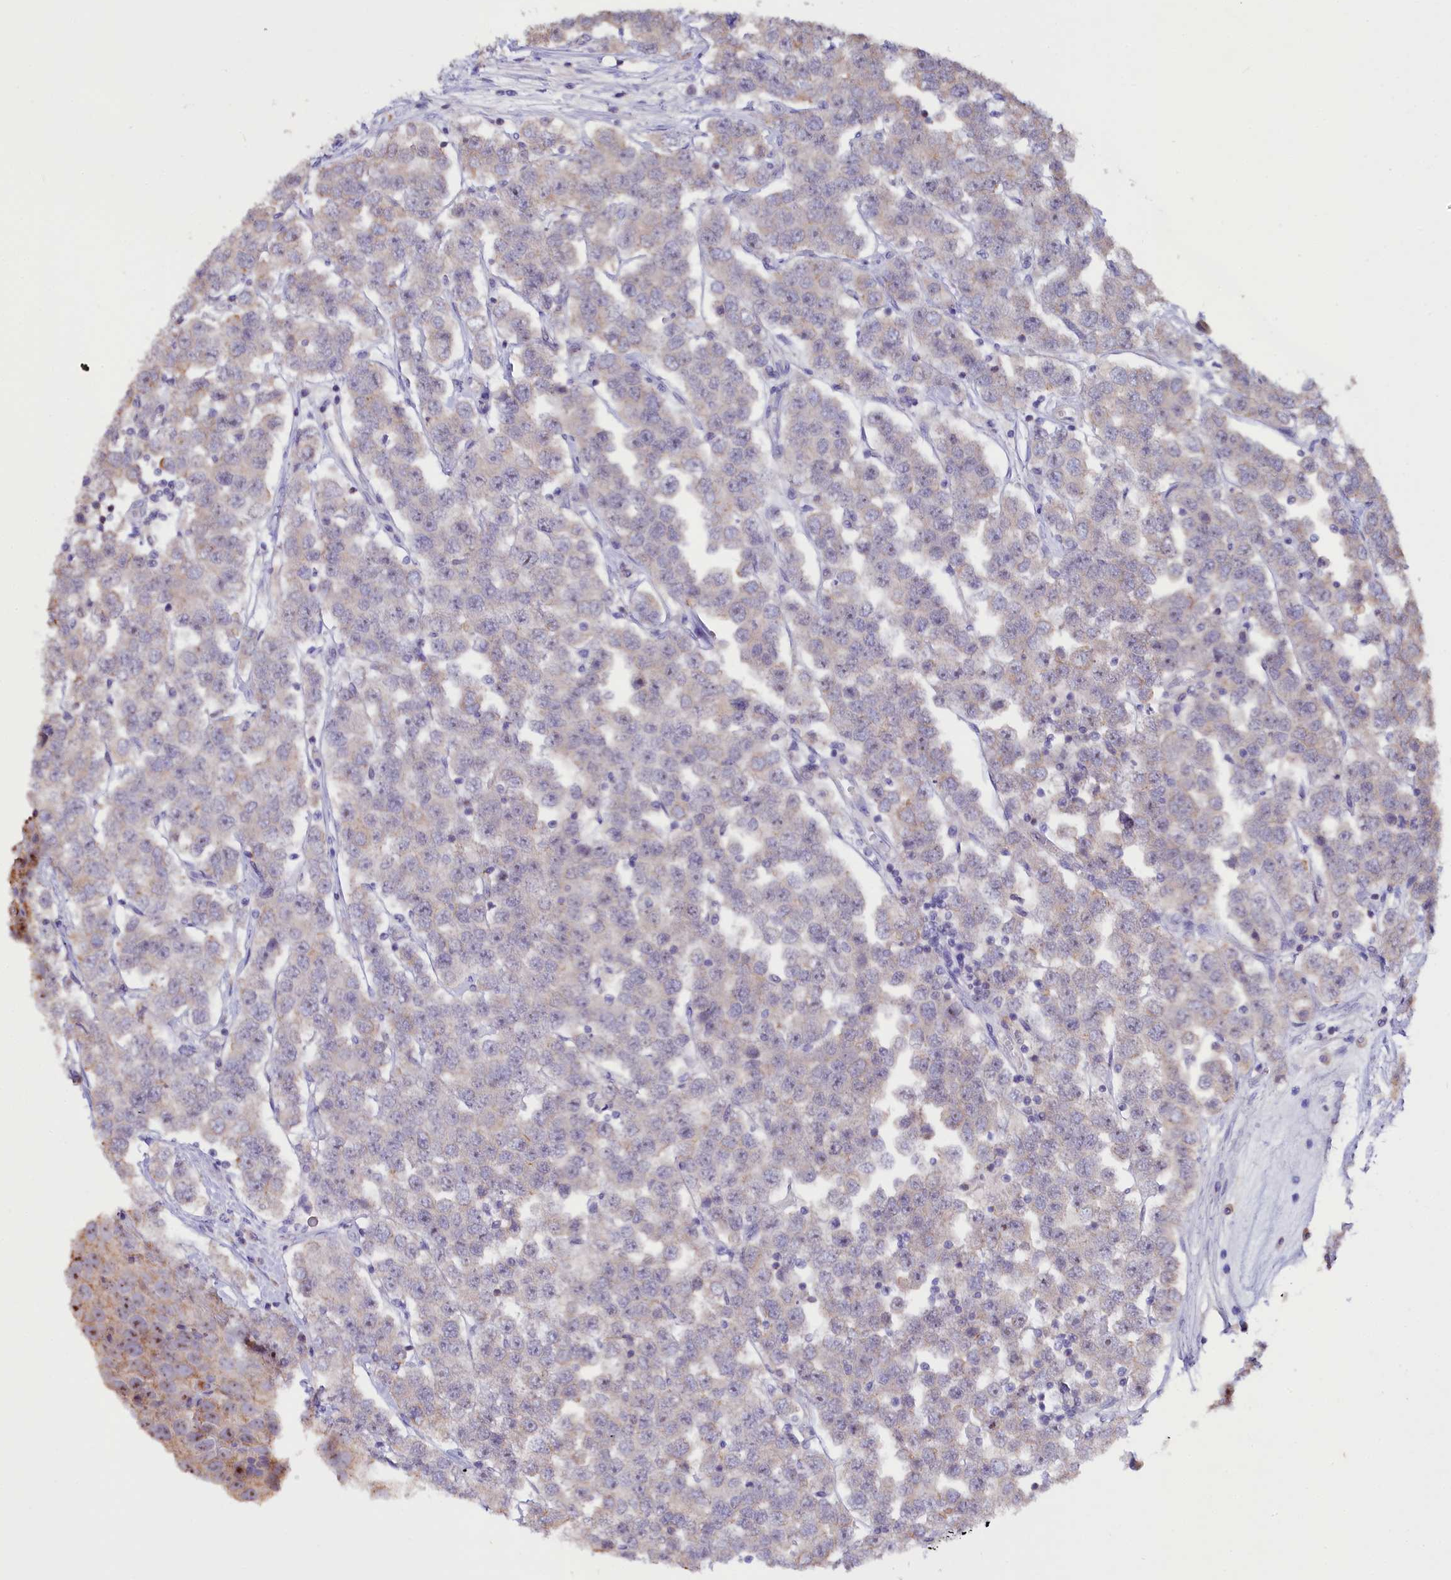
{"staining": {"intensity": "weak", "quantity": "<25%", "location": "cytoplasmic/membranous"}, "tissue": "testis cancer", "cell_type": "Tumor cells", "image_type": "cancer", "snomed": [{"axis": "morphology", "description": "Seminoma, NOS"}, {"axis": "topography", "description": "Testis"}], "caption": "DAB (3,3'-diaminobenzidine) immunohistochemical staining of human testis cancer displays no significant staining in tumor cells.", "gene": "RPUSD3", "patient": {"sex": "male", "age": 28}}